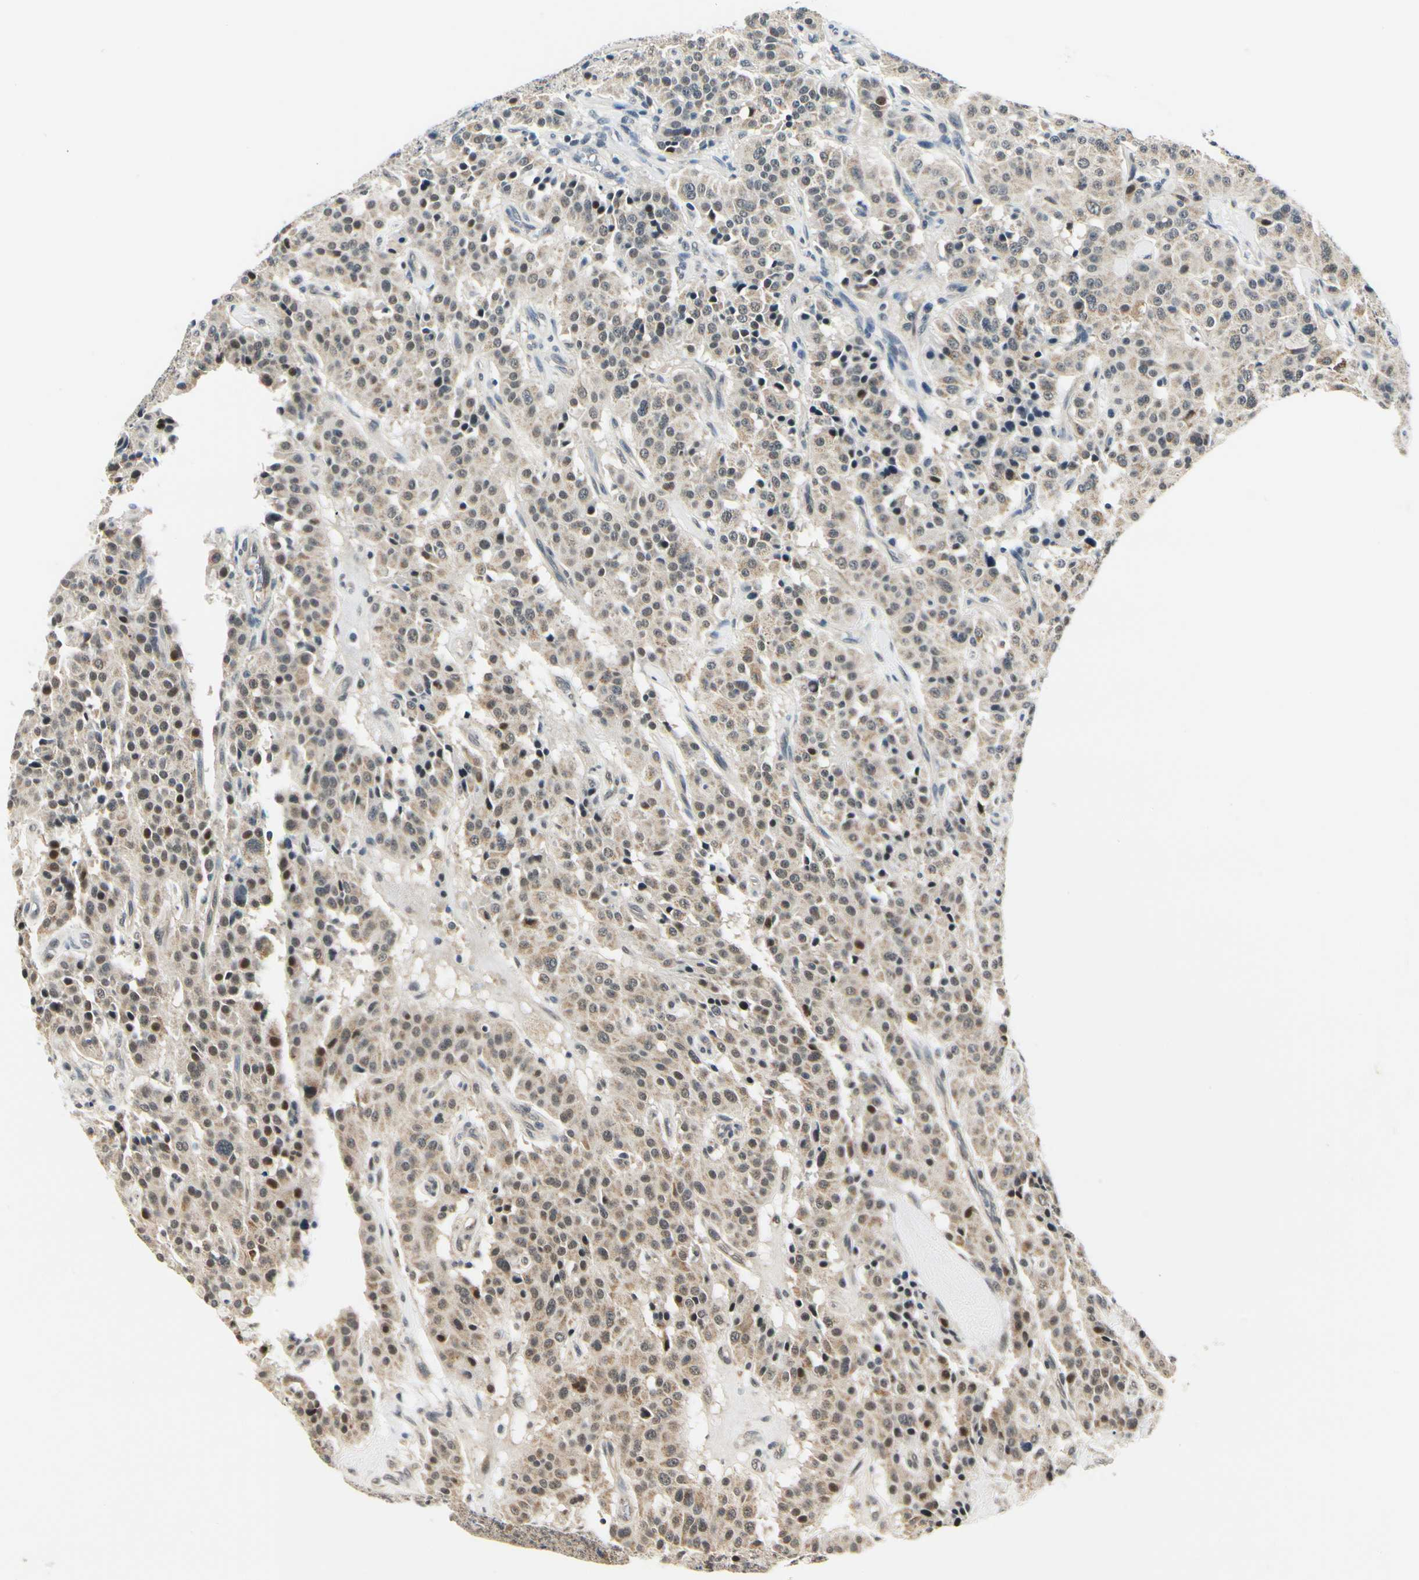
{"staining": {"intensity": "moderate", "quantity": ">75%", "location": "cytoplasmic/membranous"}, "tissue": "carcinoid", "cell_type": "Tumor cells", "image_type": "cancer", "snomed": [{"axis": "morphology", "description": "Carcinoid, malignant, NOS"}, {"axis": "topography", "description": "Lung"}], "caption": "IHC of human carcinoid (malignant) exhibits medium levels of moderate cytoplasmic/membranous staining in about >75% of tumor cells.", "gene": "PDK2", "patient": {"sex": "male", "age": 30}}